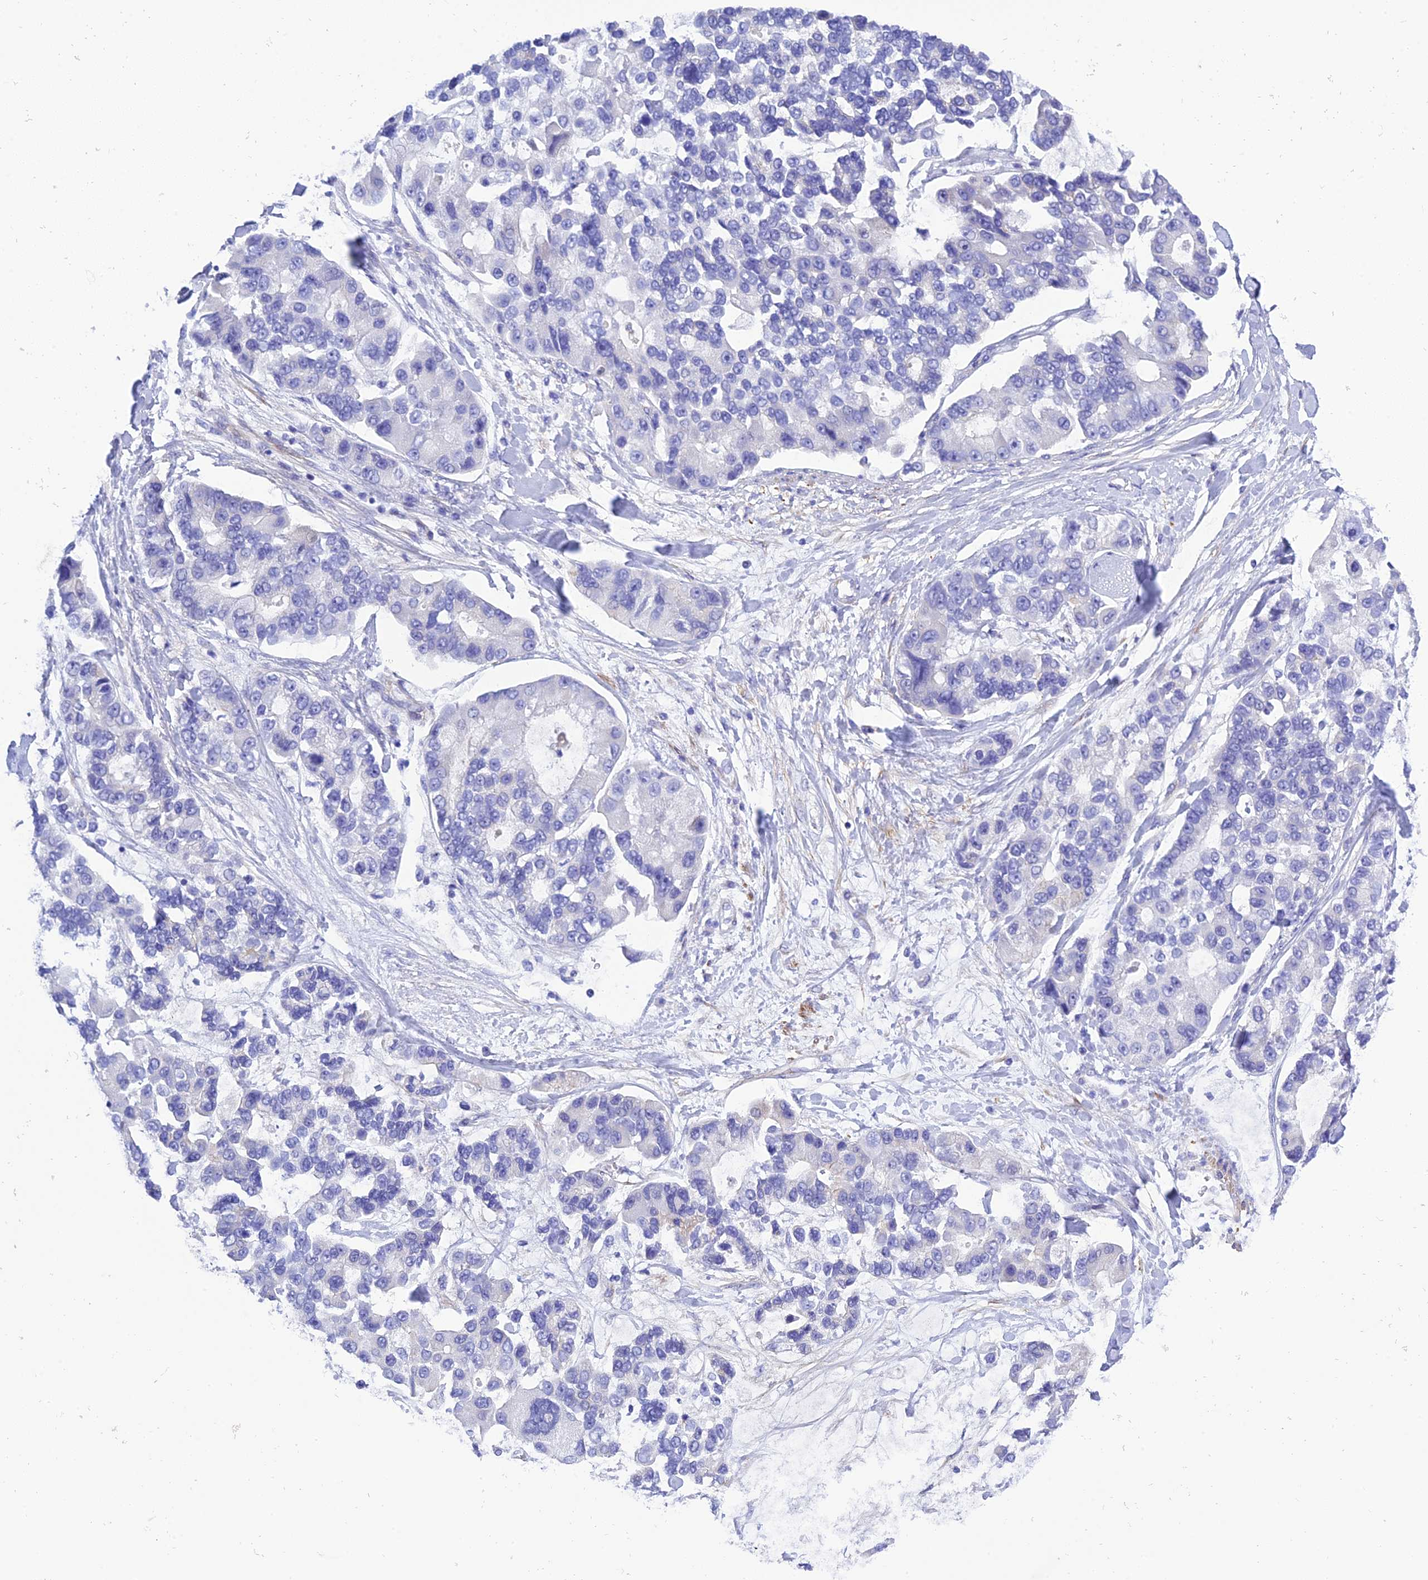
{"staining": {"intensity": "negative", "quantity": "none", "location": "none"}, "tissue": "lung cancer", "cell_type": "Tumor cells", "image_type": "cancer", "snomed": [{"axis": "morphology", "description": "Adenocarcinoma, NOS"}, {"axis": "topography", "description": "Lung"}], "caption": "High power microscopy micrograph of an immunohistochemistry (IHC) photomicrograph of adenocarcinoma (lung), revealing no significant staining in tumor cells.", "gene": "FRA10AC1", "patient": {"sex": "female", "age": 54}}